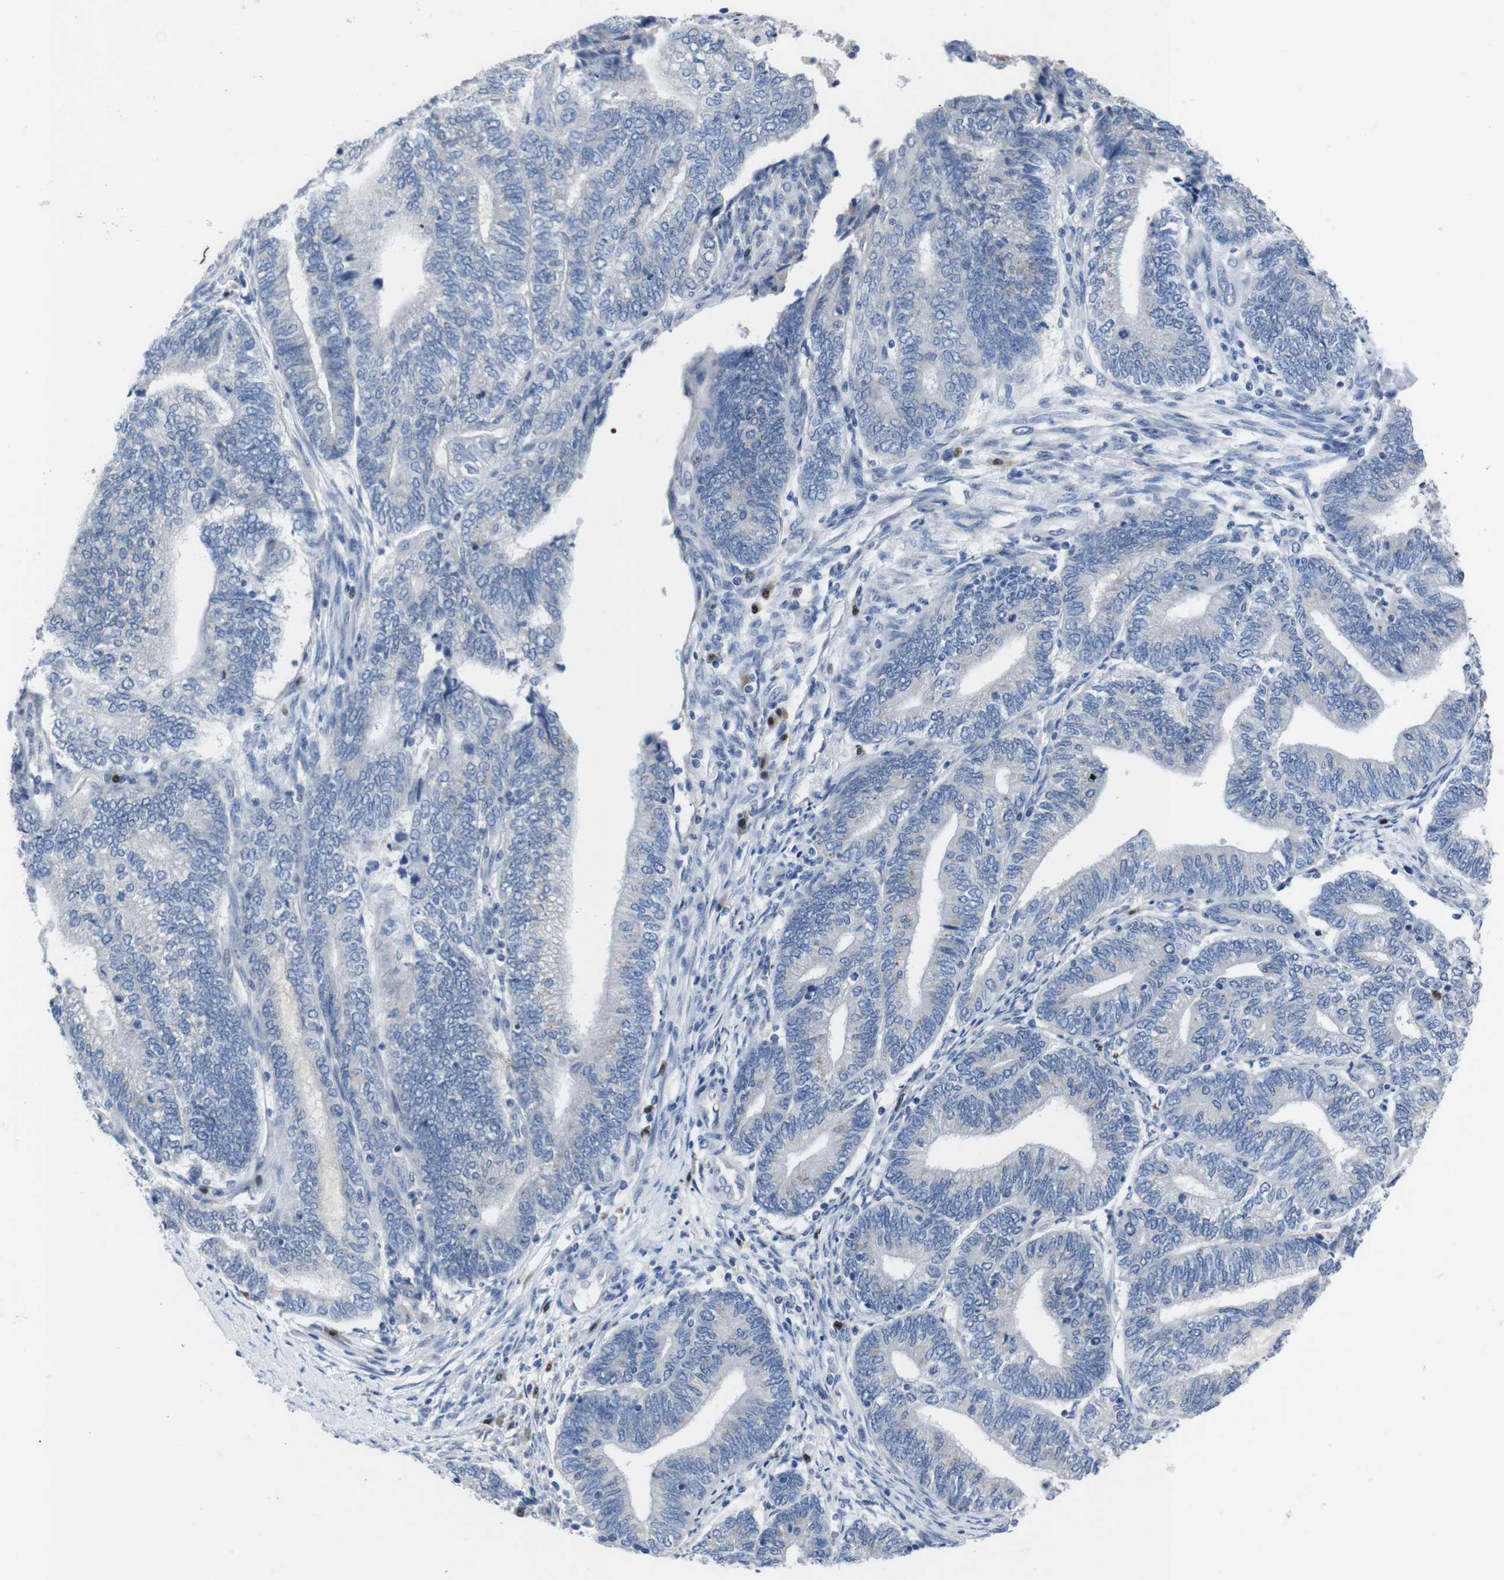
{"staining": {"intensity": "negative", "quantity": "none", "location": "none"}, "tissue": "endometrial cancer", "cell_type": "Tumor cells", "image_type": "cancer", "snomed": [{"axis": "morphology", "description": "Adenocarcinoma, NOS"}, {"axis": "topography", "description": "Uterus"}, {"axis": "topography", "description": "Endometrium"}], "caption": "Immunohistochemistry micrograph of endometrial cancer (adenocarcinoma) stained for a protein (brown), which reveals no positivity in tumor cells.", "gene": "IRF4", "patient": {"sex": "female", "age": 70}}